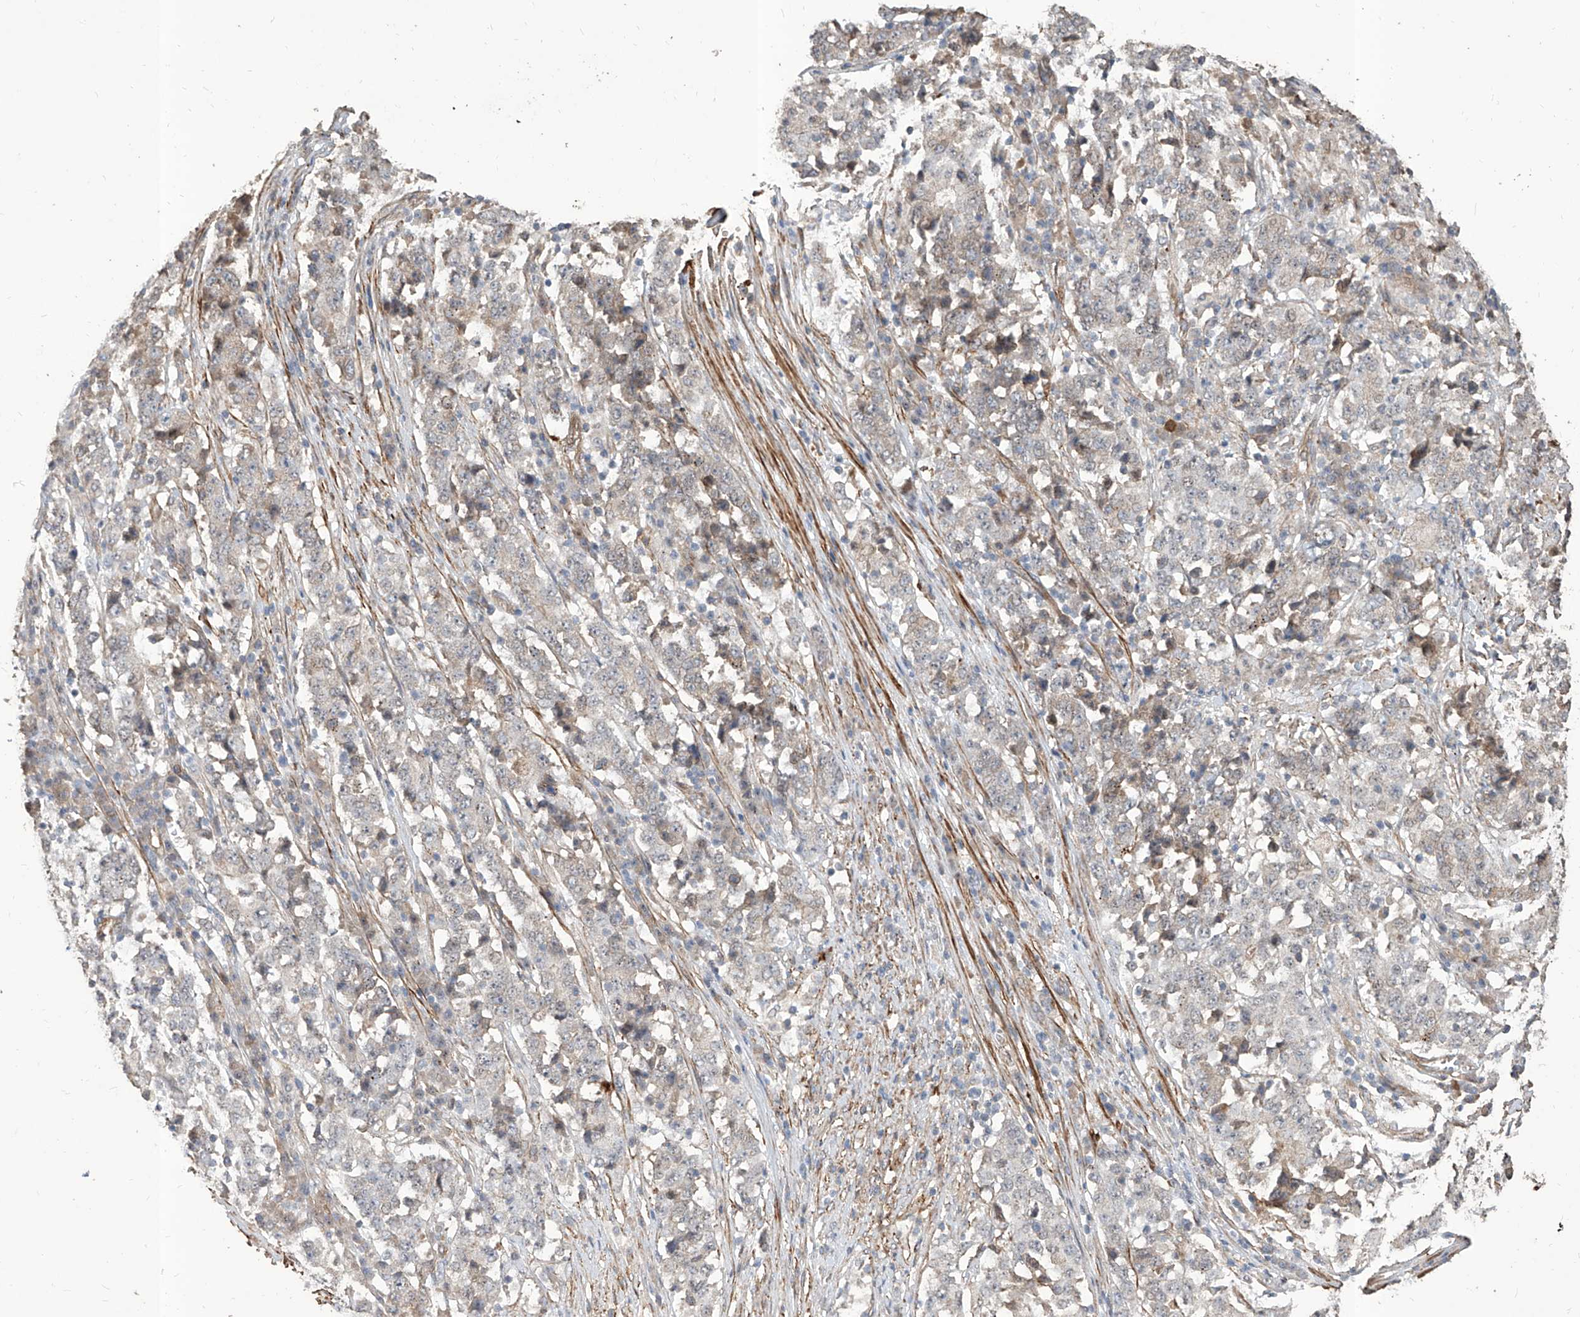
{"staining": {"intensity": "negative", "quantity": "none", "location": "none"}, "tissue": "stomach cancer", "cell_type": "Tumor cells", "image_type": "cancer", "snomed": [{"axis": "morphology", "description": "Adenocarcinoma, NOS"}, {"axis": "topography", "description": "Stomach"}], "caption": "The micrograph displays no significant expression in tumor cells of stomach cancer (adenocarcinoma).", "gene": "FAM83B", "patient": {"sex": "male", "age": 59}}